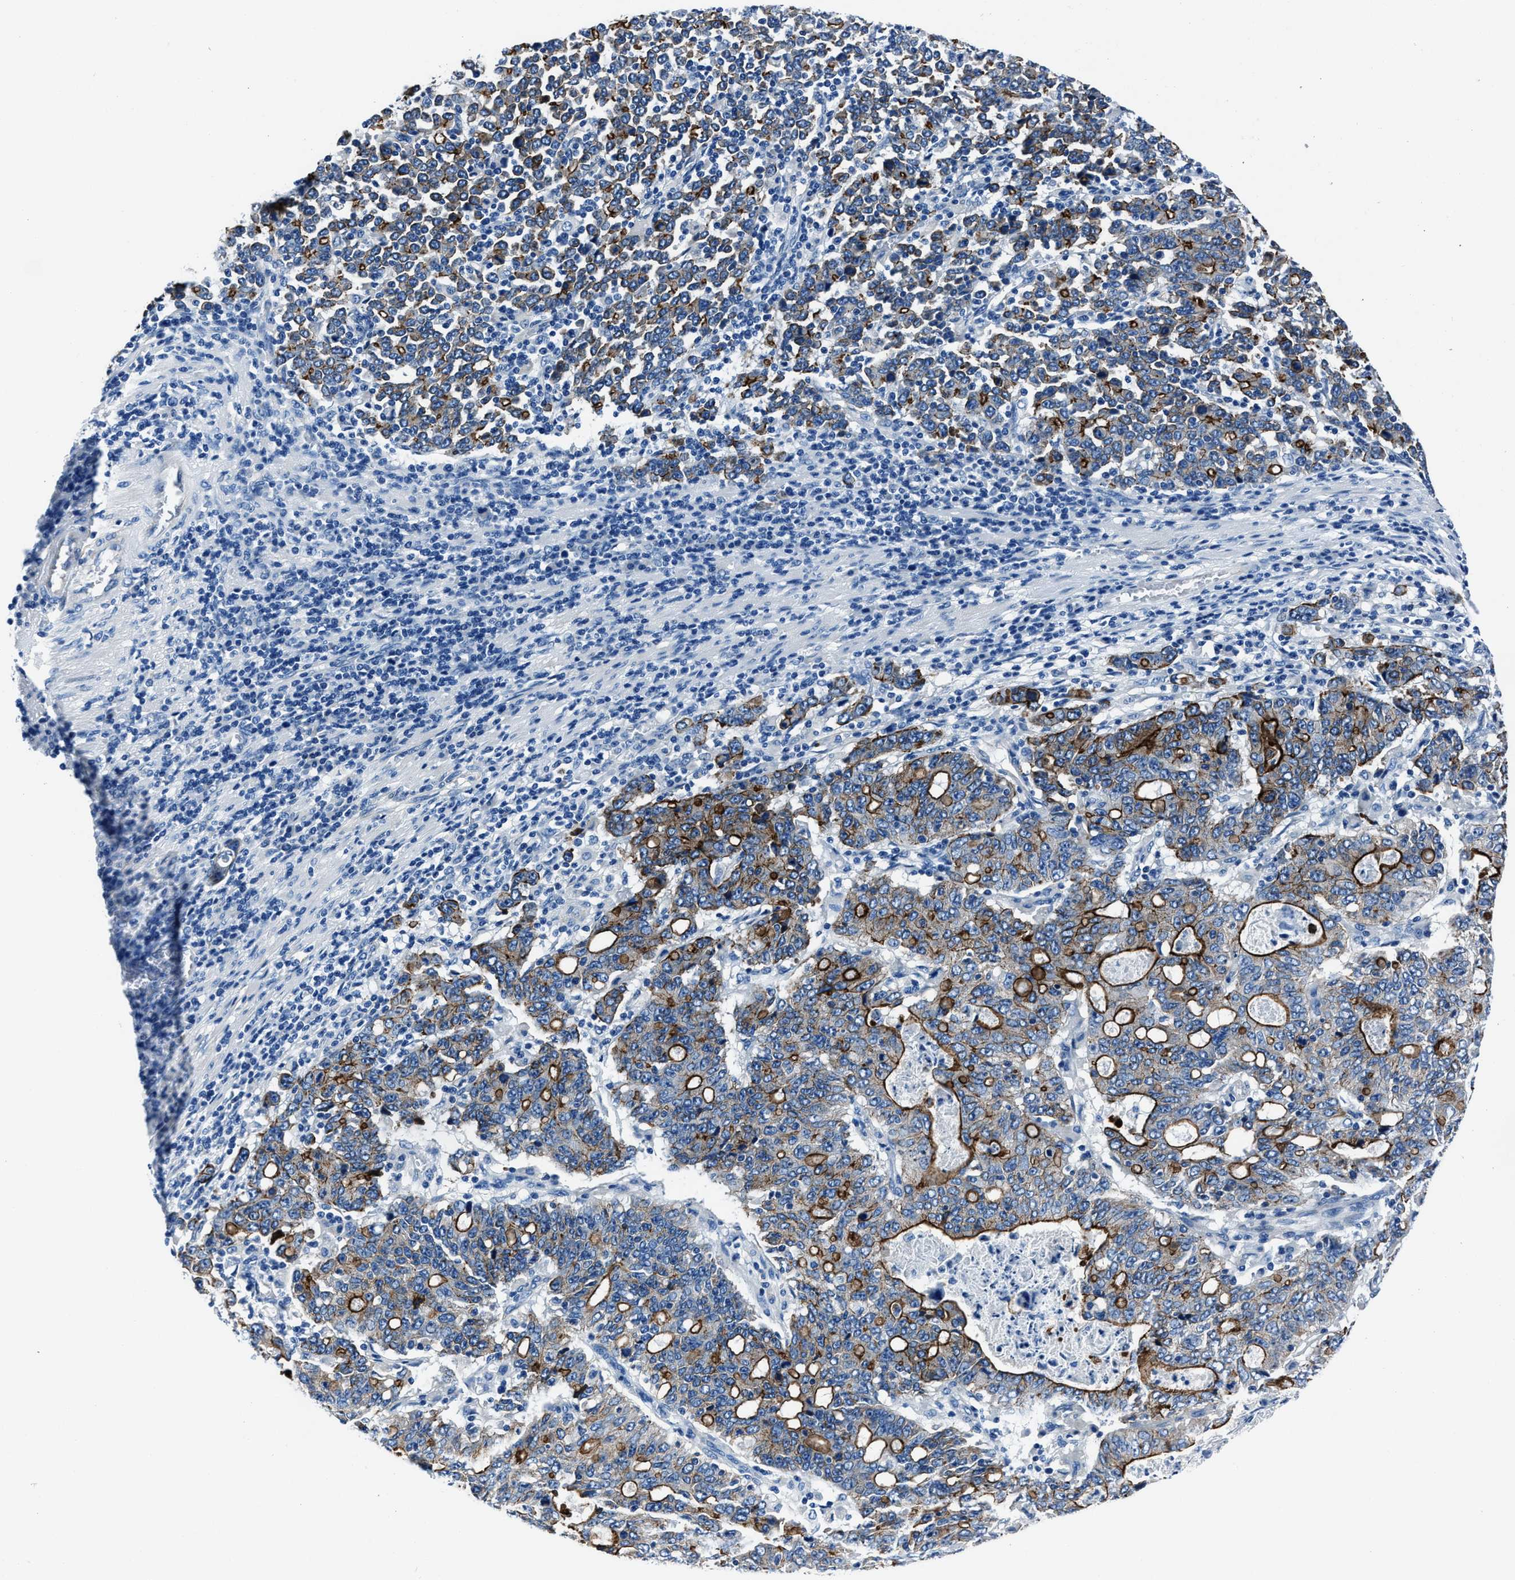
{"staining": {"intensity": "strong", "quantity": ">75%", "location": "cytoplasmic/membranous"}, "tissue": "stomach cancer", "cell_type": "Tumor cells", "image_type": "cancer", "snomed": [{"axis": "morphology", "description": "Adenocarcinoma, NOS"}, {"axis": "topography", "description": "Stomach, upper"}], "caption": "This is an image of immunohistochemistry (IHC) staining of adenocarcinoma (stomach), which shows strong positivity in the cytoplasmic/membranous of tumor cells.", "gene": "LMO7", "patient": {"sex": "male", "age": 69}}